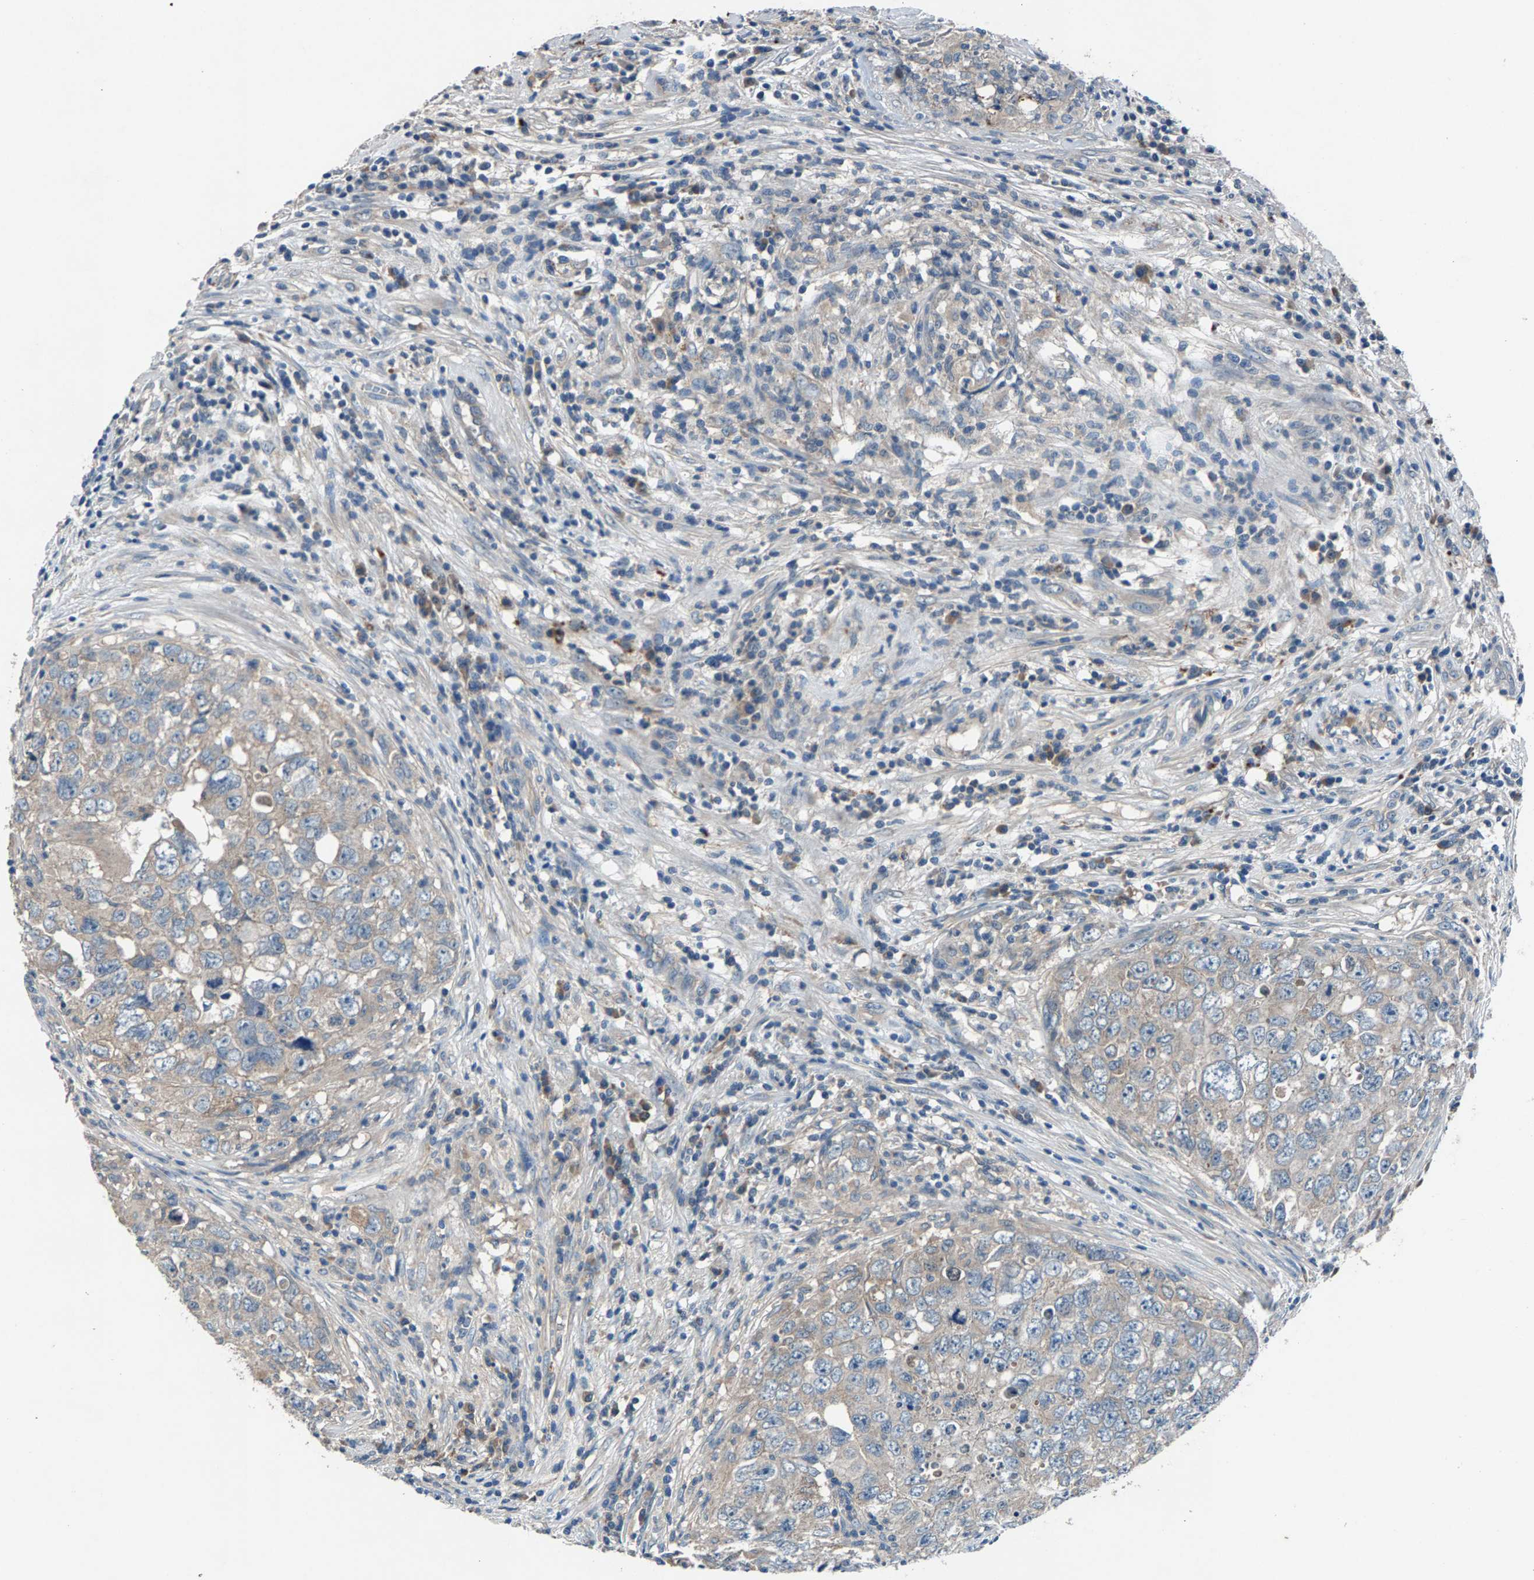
{"staining": {"intensity": "weak", "quantity": "<25%", "location": "cytoplasmic/membranous"}, "tissue": "testis cancer", "cell_type": "Tumor cells", "image_type": "cancer", "snomed": [{"axis": "morphology", "description": "Seminoma, NOS"}, {"axis": "morphology", "description": "Carcinoma, Embryonal, NOS"}, {"axis": "topography", "description": "Testis"}], "caption": "This is an immunohistochemistry (IHC) micrograph of embryonal carcinoma (testis). There is no expression in tumor cells.", "gene": "PRXL2C", "patient": {"sex": "male", "age": 43}}